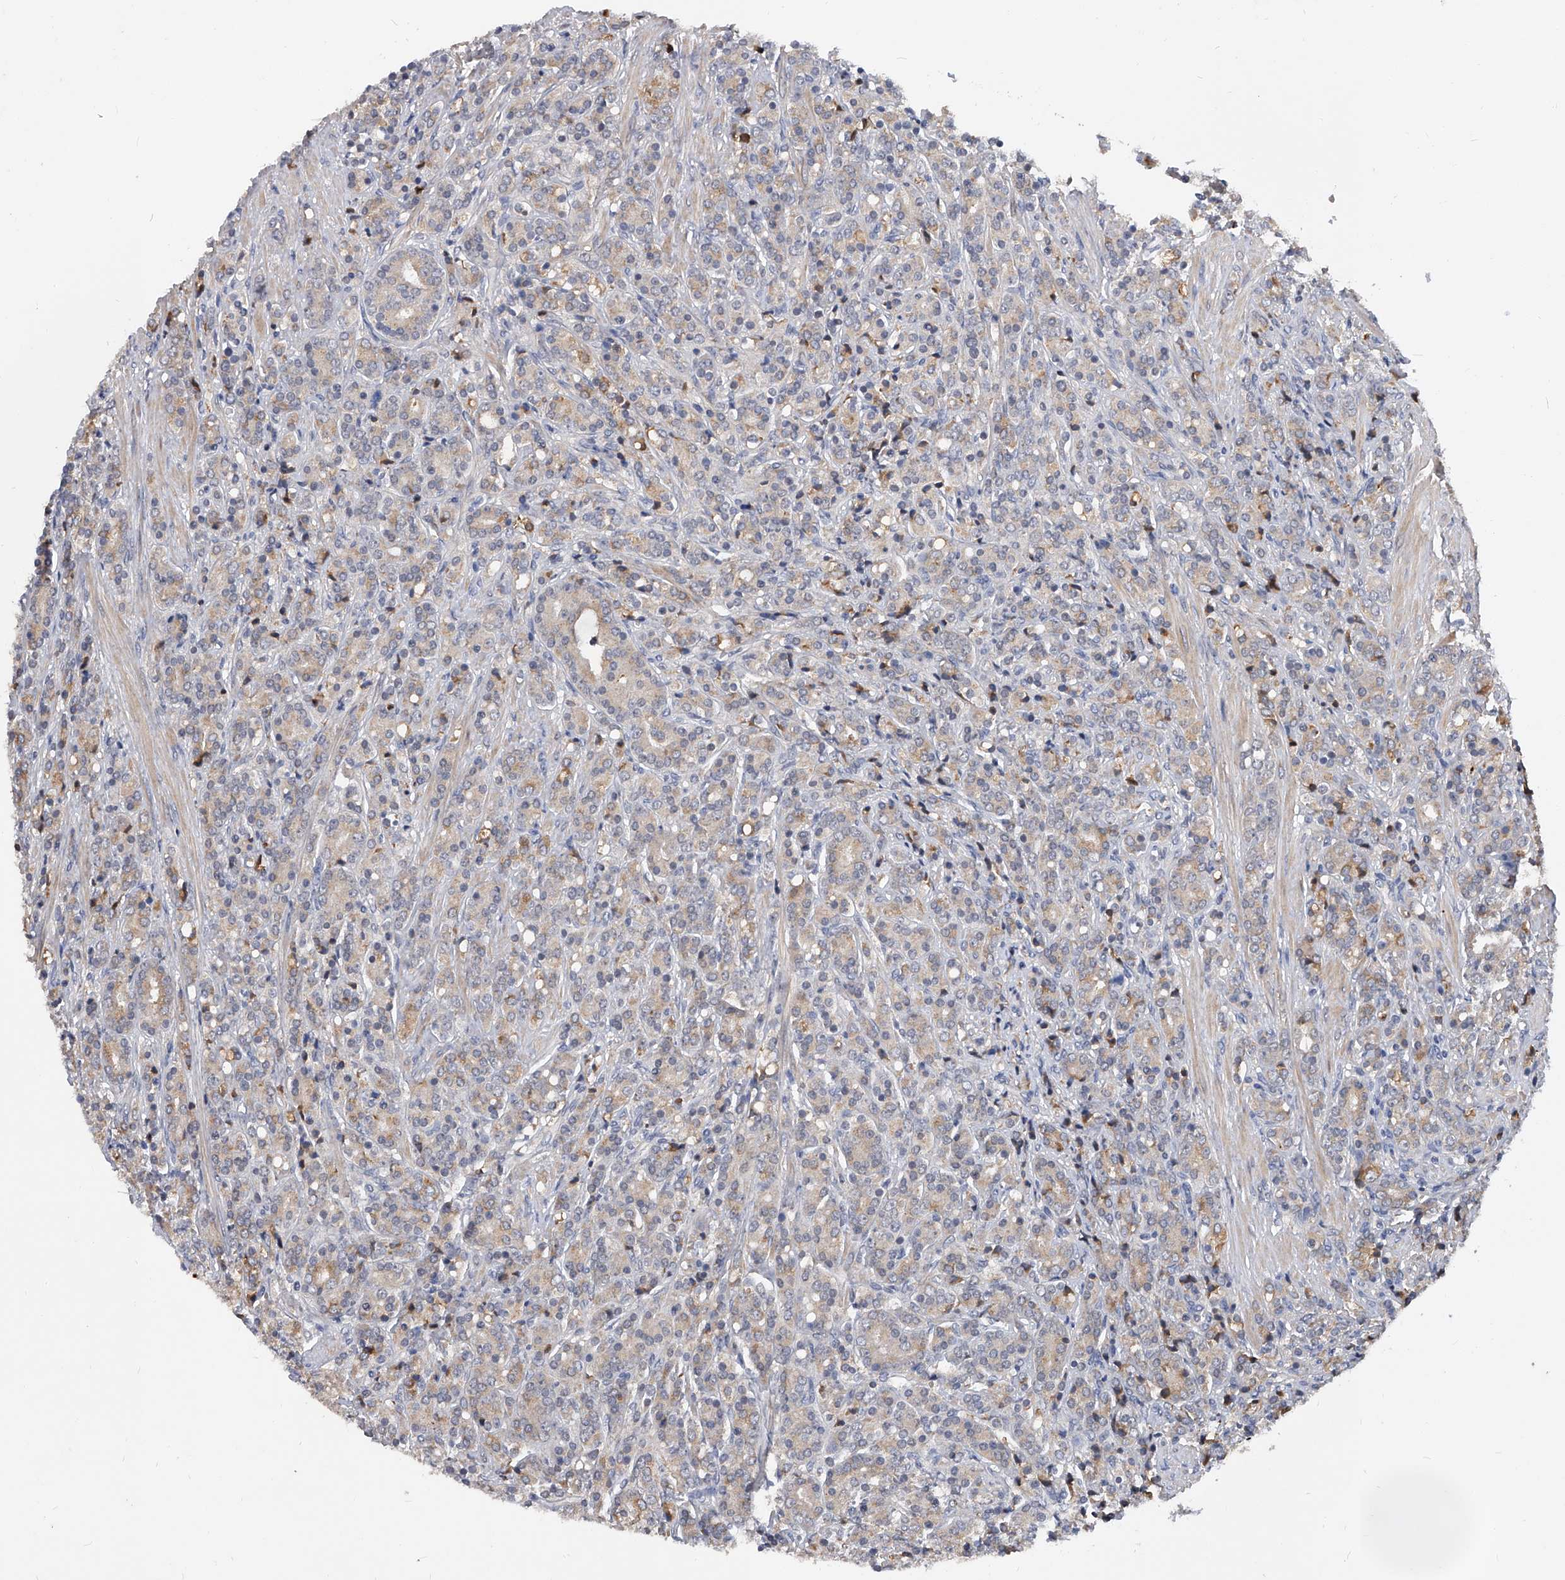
{"staining": {"intensity": "weak", "quantity": "25%-75%", "location": "cytoplasmic/membranous"}, "tissue": "prostate cancer", "cell_type": "Tumor cells", "image_type": "cancer", "snomed": [{"axis": "morphology", "description": "Adenocarcinoma, High grade"}, {"axis": "topography", "description": "Prostate"}], "caption": "An image of human prostate cancer (high-grade adenocarcinoma) stained for a protein shows weak cytoplasmic/membranous brown staining in tumor cells.", "gene": "ZNF25", "patient": {"sex": "male", "age": 62}}